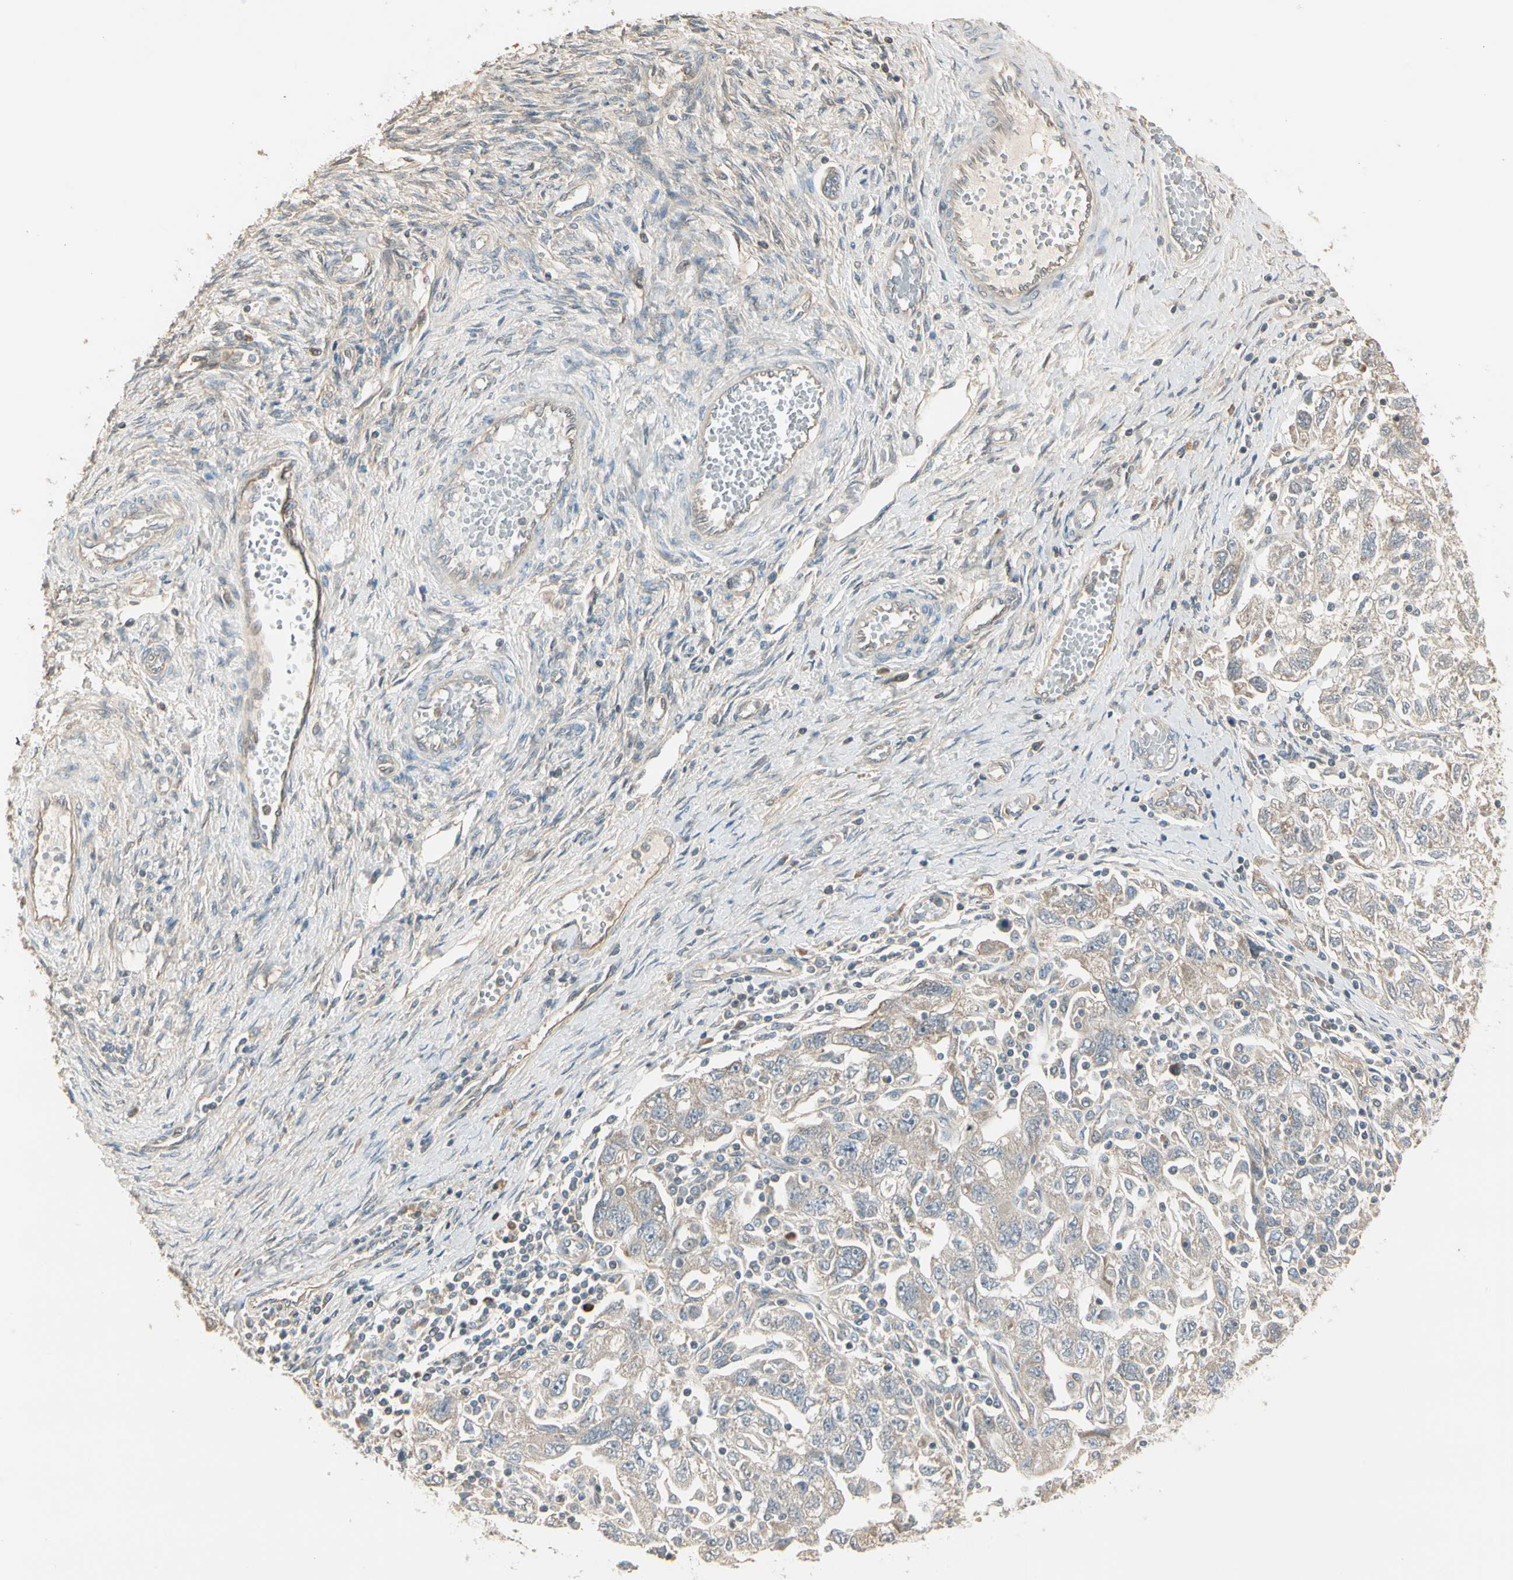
{"staining": {"intensity": "weak", "quantity": ">75%", "location": "cytoplasmic/membranous"}, "tissue": "ovarian cancer", "cell_type": "Tumor cells", "image_type": "cancer", "snomed": [{"axis": "morphology", "description": "Carcinoma, NOS"}, {"axis": "morphology", "description": "Cystadenocarcinoma, serous, NOS"}, {"axis": "topography", "description": "Ovary"}], "caption": "High-power microscopy captured an immunohistochemistry photomicrograph of ovarian cancer, revealing weak cytoplasmic/membranous positivity in approximately >75% of tumor cells.", "gene": "TNFRSF21", "patient": {"sex": "female", "age": 69}}